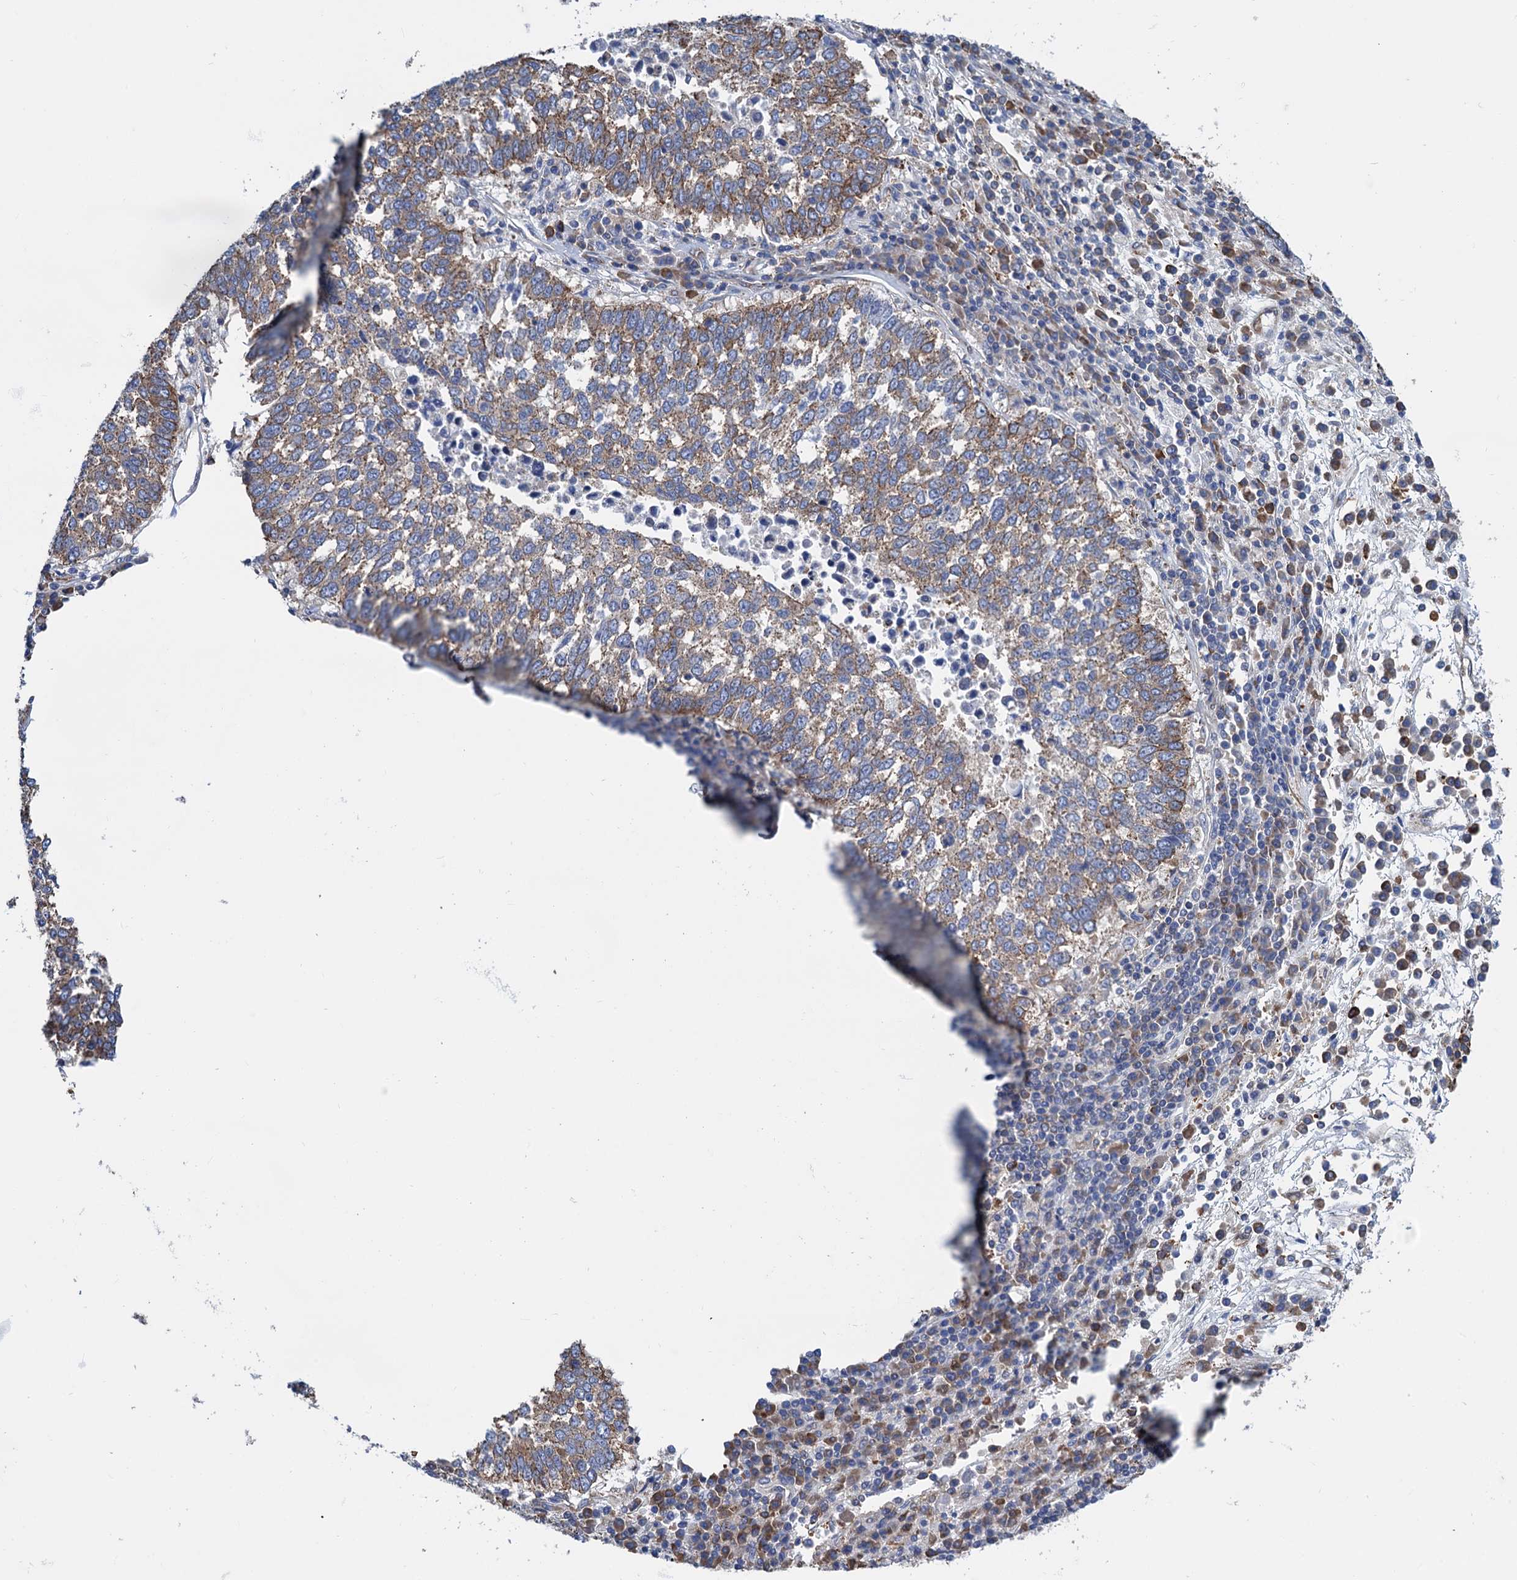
{"staining": {"intensity": "moderate", "quantity": "25%-75%", "location": "cytoplasmic/membranous"}, "tissue": "lung cancer", "cell_type": "Tumor cells", "image_type": "cancer", "snomed": [{"axis": "morphology", "description": "Squamous cell carcinoma, NOS"}, {"axis": "topography", "description": "Lung"}], "caption": "Lung cancer stained with a brown dye reveals moderate cytoplasmic/membranous positive expression in about 25%-75% of tumor cells.", "gene": "SLC12A7", "patient": {"sex": "male", "age": 73}}